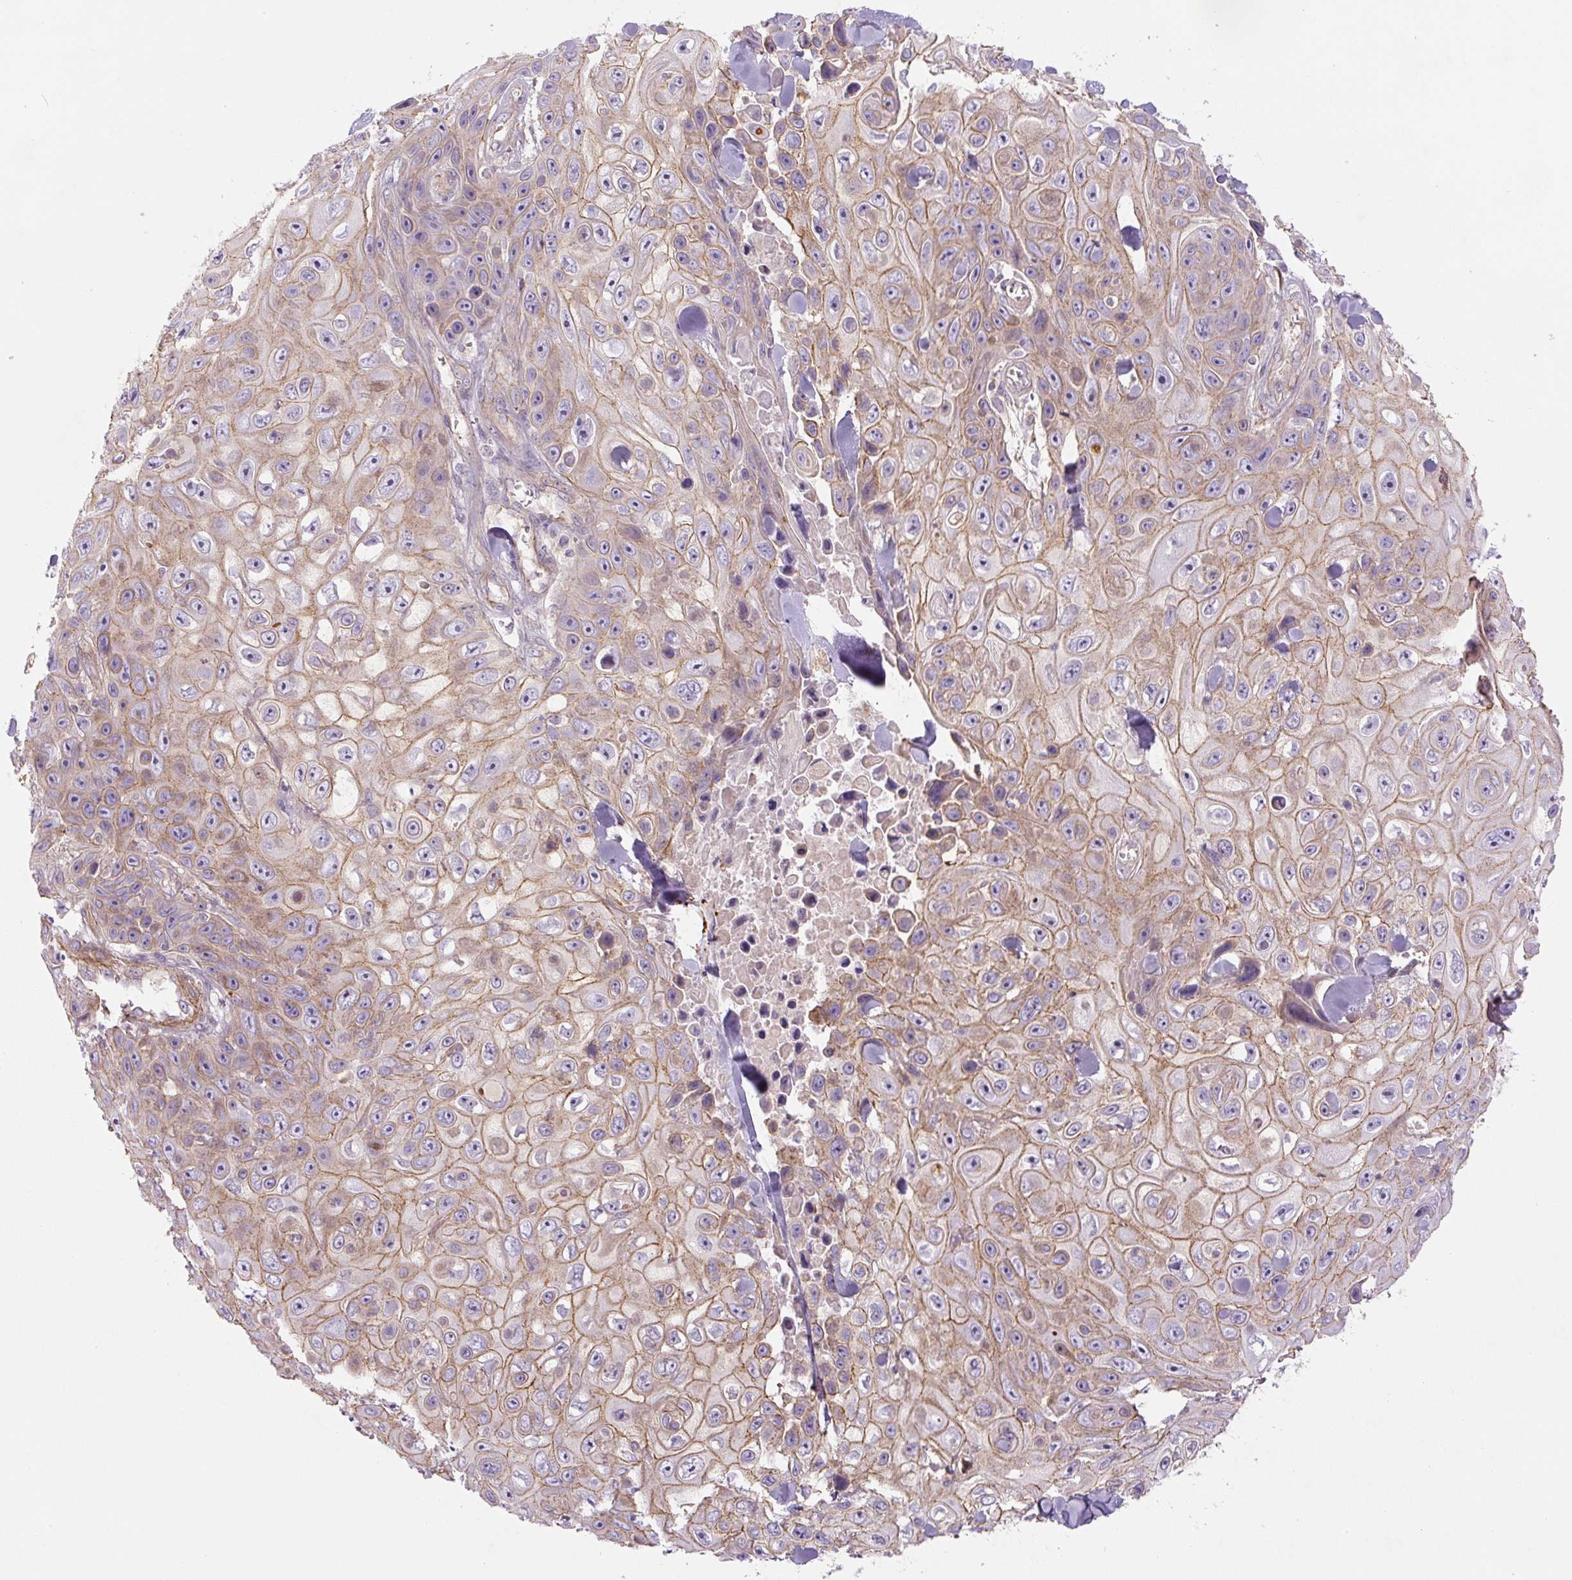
{"staining": {"intensity": "moderate", "quantity": "25%-75%", "location": "cytoplasmic/membranous"}, "tissue": "skin cancer", "cell_type": "Tumor cells", "image_type": "cancer", "snomed": [{"axis": "morphology", "description": "Squamous cell carcinoma, NOS"}, {"axis": "topography", "description": "Skin"}], "caption": "An immunohistochemistry photomicrograph of tumor tissue is shown. Protein staining in brown highlights moderate cytoplasmic/membranous positivity in skin cancer (squamous cell carcinoma) within tumor cells.", "gene": "CCNI2", "patient": {"sex": "male", "age": 82}}